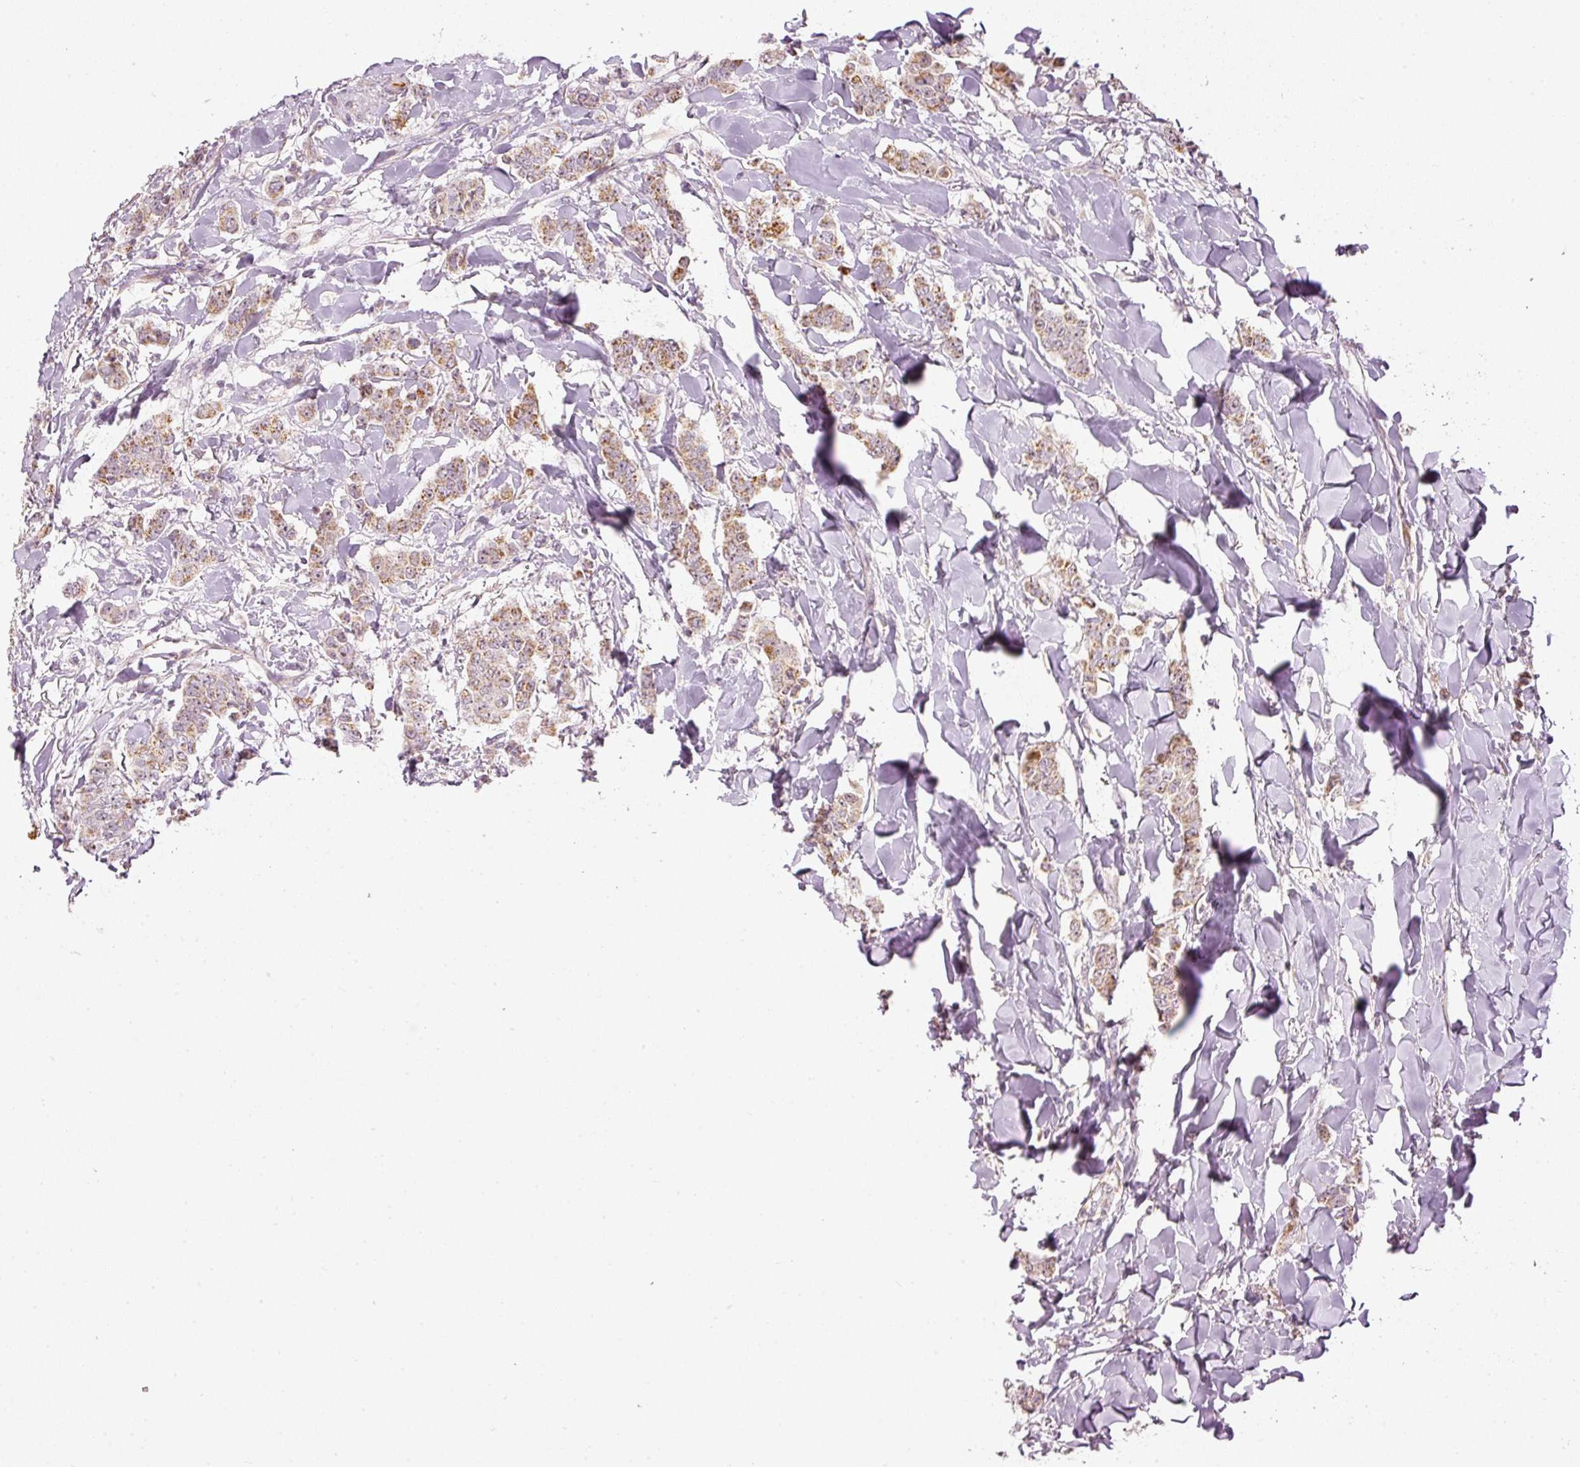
{"staining": {"intensity": "moderate", "quantity": ">75%", "location": "cytoplasmic/membranous"}, "tissue": "breast cancer", "cell_type": "Tumor cells", "image_type": "cancer", "snomed": [{"axis": "morphology", "description": "Duct carcinoma"}, {"axis": "topography", "description": "Breast"}], "caption": "Breast infiltrating ductal carcinoma tissue displays moderate cytoplasmic/membranous expression in about >75% of tumor cells, visualized by immunohistochemistry. (Brightfield microscopy of DAB IHC at high magnification).", "gene": "CDC20B", "patient": {"sex": "female", "age": 40}}